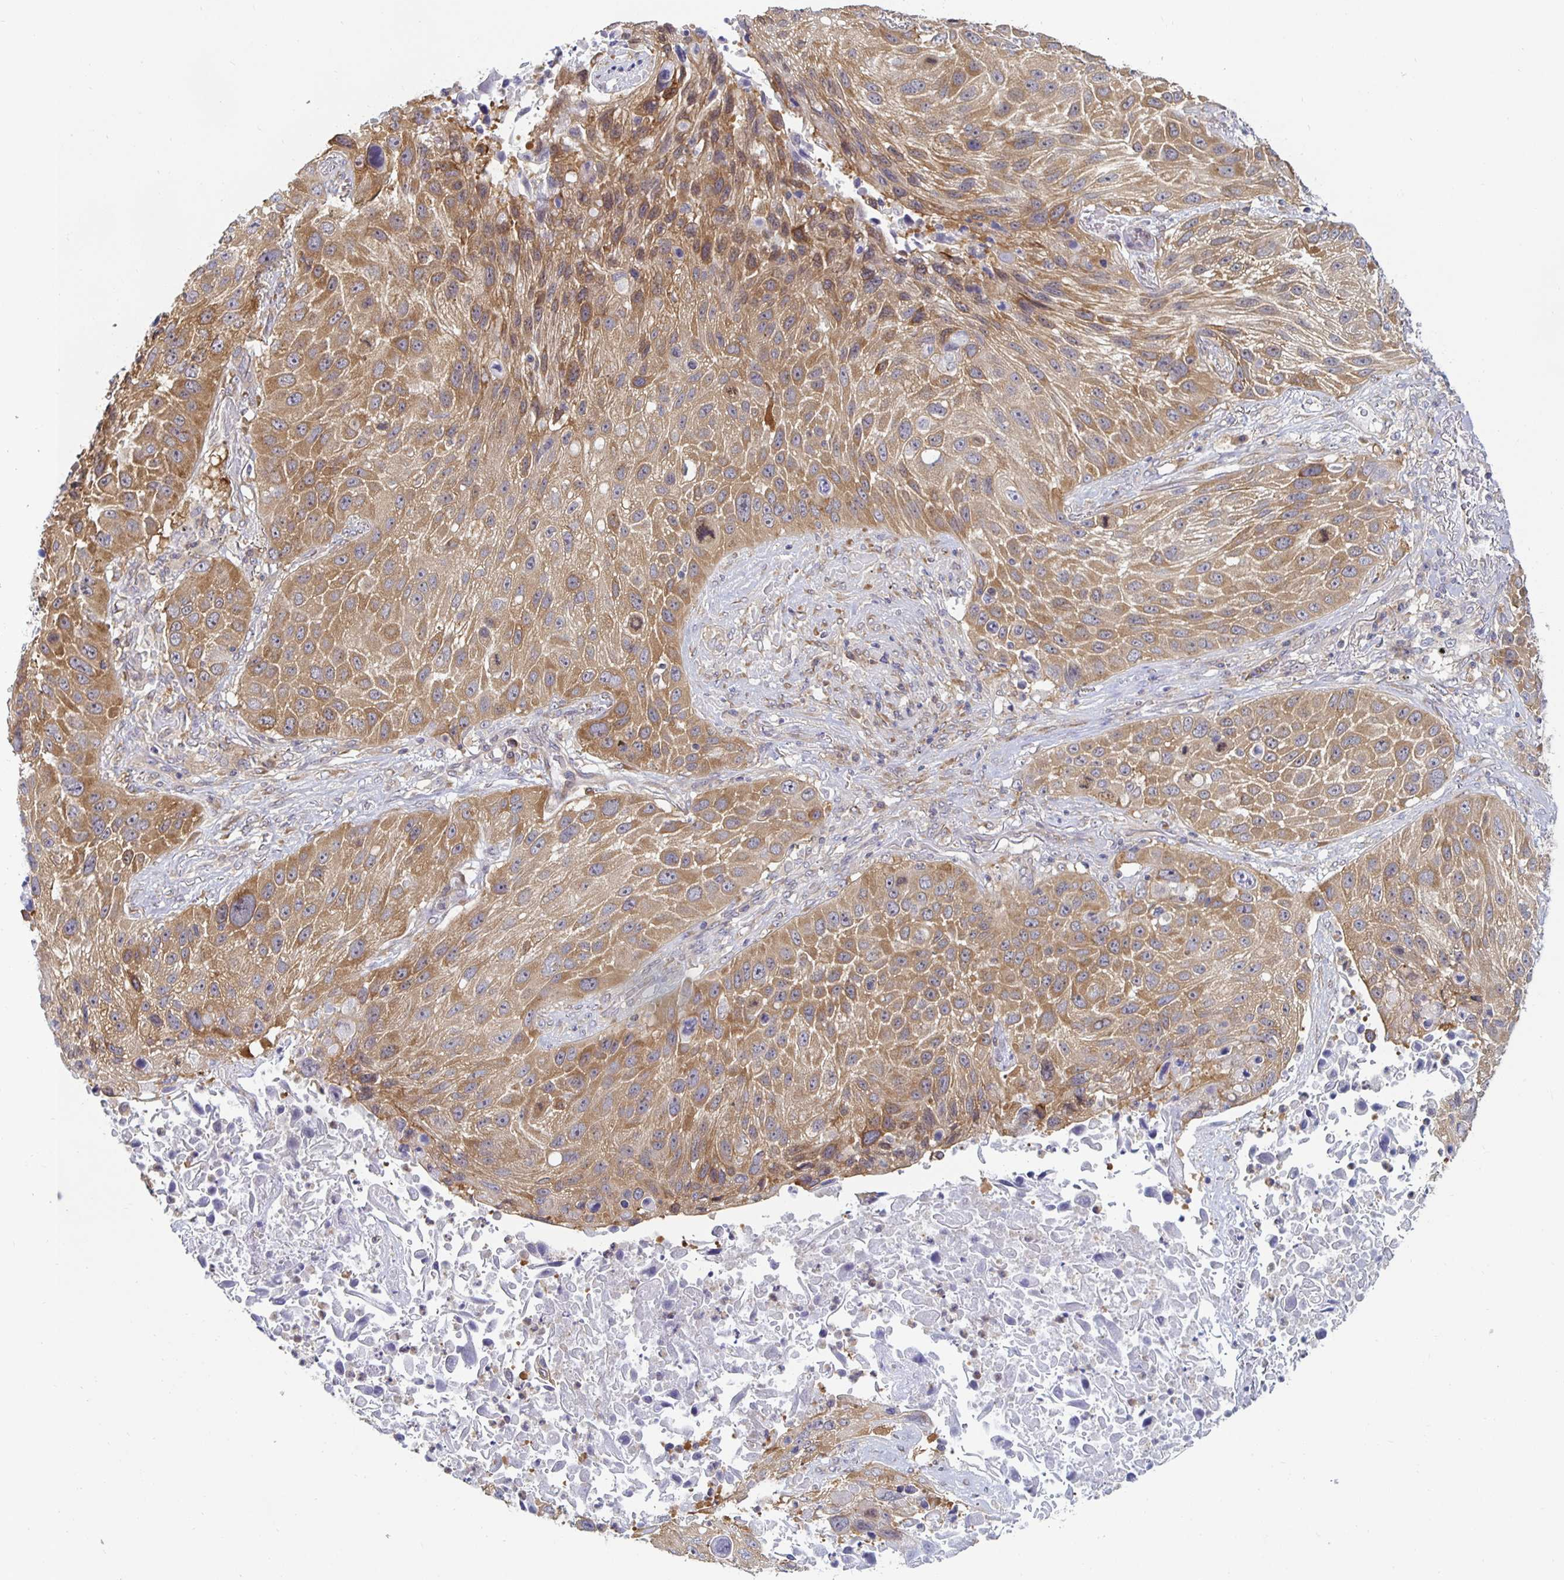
{"staining": {"intensity": "moderate", "quantity": ">75%", "location": "cytoplasmic/membranous"}, "tissue": "lung cancer", "cell_type": "Tumor cells", "image_type": "cancer", "snomed": [{"axis": "morphology", "description": "Normal morphology"}, {"axis": "morphology", "description": "Squamous cell carcinoma, NOS"}, {"axis": "topography", "description": "Lymph node"}, {"axis": "topography", "description": "Lung"}], "caption": "This micrograph shows immunohistochemistry (IHC) staining of lung cancer (squamous cell carcinoma), with medium moderate cytoplasmic/membranous positivity in about >75% of tumor cells.", "gene": "PDAP1", "patient": {"sex": "male", "age": 67}}